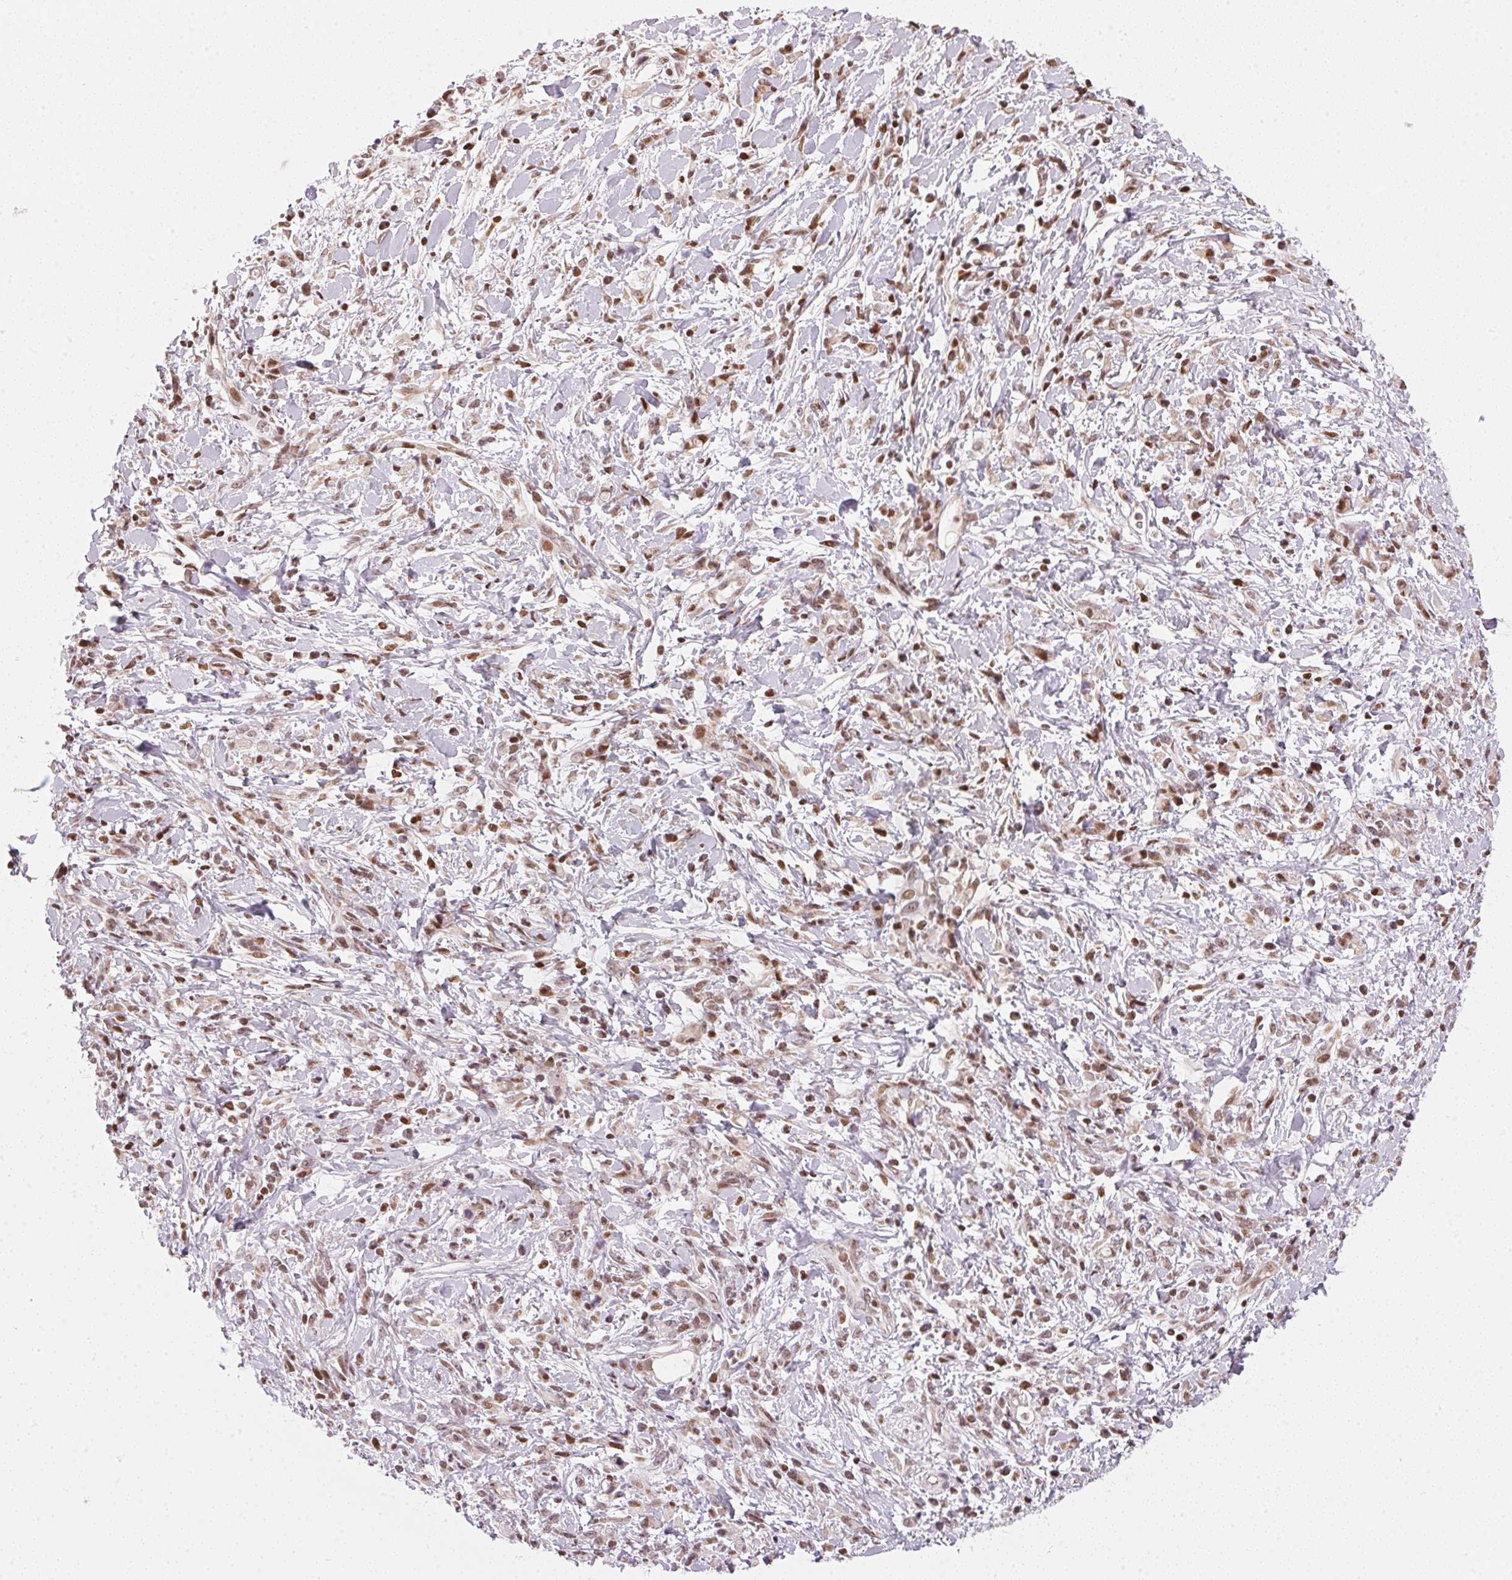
{"staining": {"intensity": "weak", "quantity": "25%-75%", "location": "nuclear"}, "tissue": "stomach cancer", "cell_type": "Tumor cells", "image_type": "cancer", "snomed": [{"axis": "morphology", "description": "Adenocarcinoma, NOS"}, {"axis": "topography", "description": "Stomach"}], "caption": "Immunohistochemistry (DAB) staining of human stomach cancer demonstrates weak nuclear protein expression in approximately 25%-75% of tumor cells.", "gene": "KAT6A", "patient": {"sex": "female", "age": 84}}